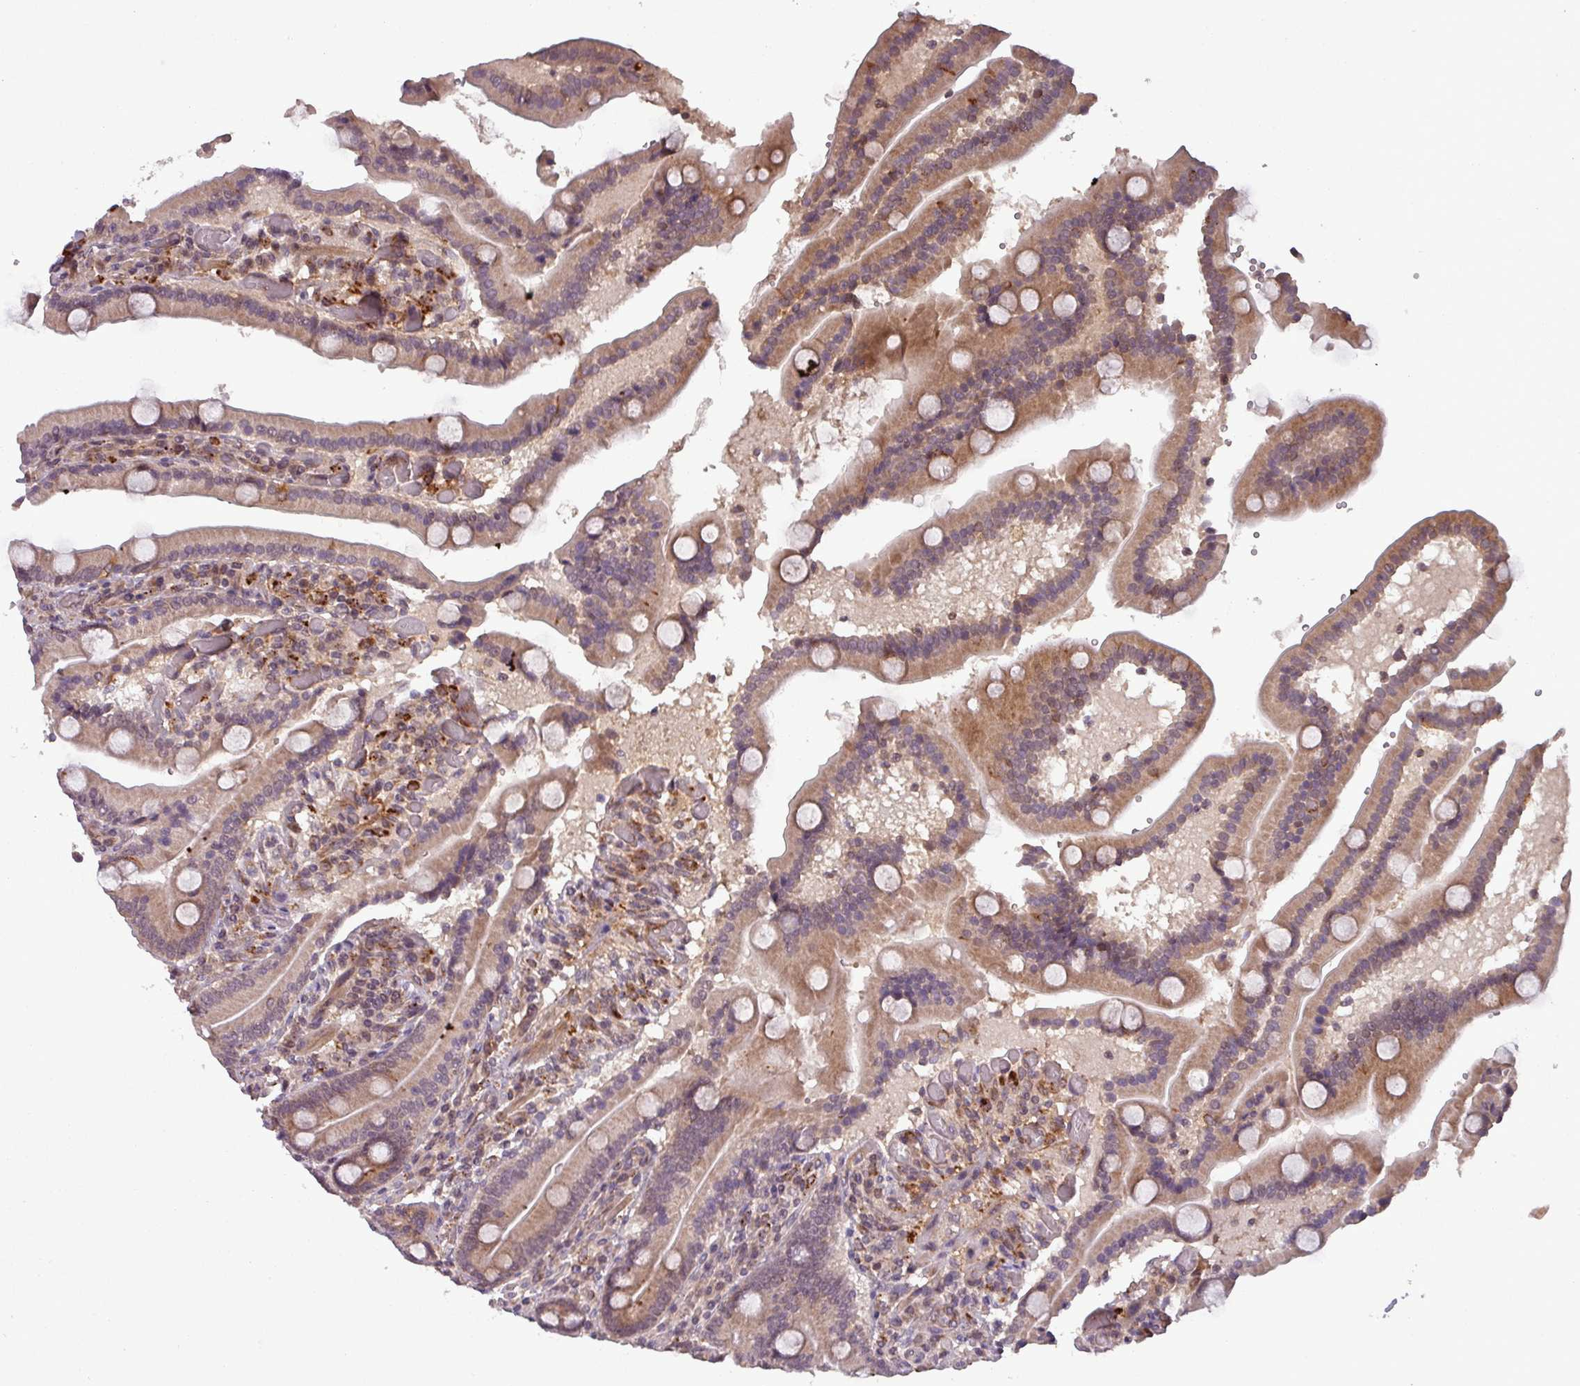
{"staining": {"intensity": "strong", "quantity": ">75%", "location": "cytoplasmic/membranous"}, "tissue": "duodenum", "cell_type": "Glandular cells", "image_type": "normal", "snomed": [{"axis": "morphology", "description": "Normal tissue, NOS"}, {"axis": "topography", "description": "Duodenum"}], "caption": "IHC image of benign human duodenum stained for a protein (brown), which shows high levels of strong cytoplasmic/membranous staining in about >75% of glandular cells.", "gene": "PUS1", "patient": {"sex": "female", "age": 62}}